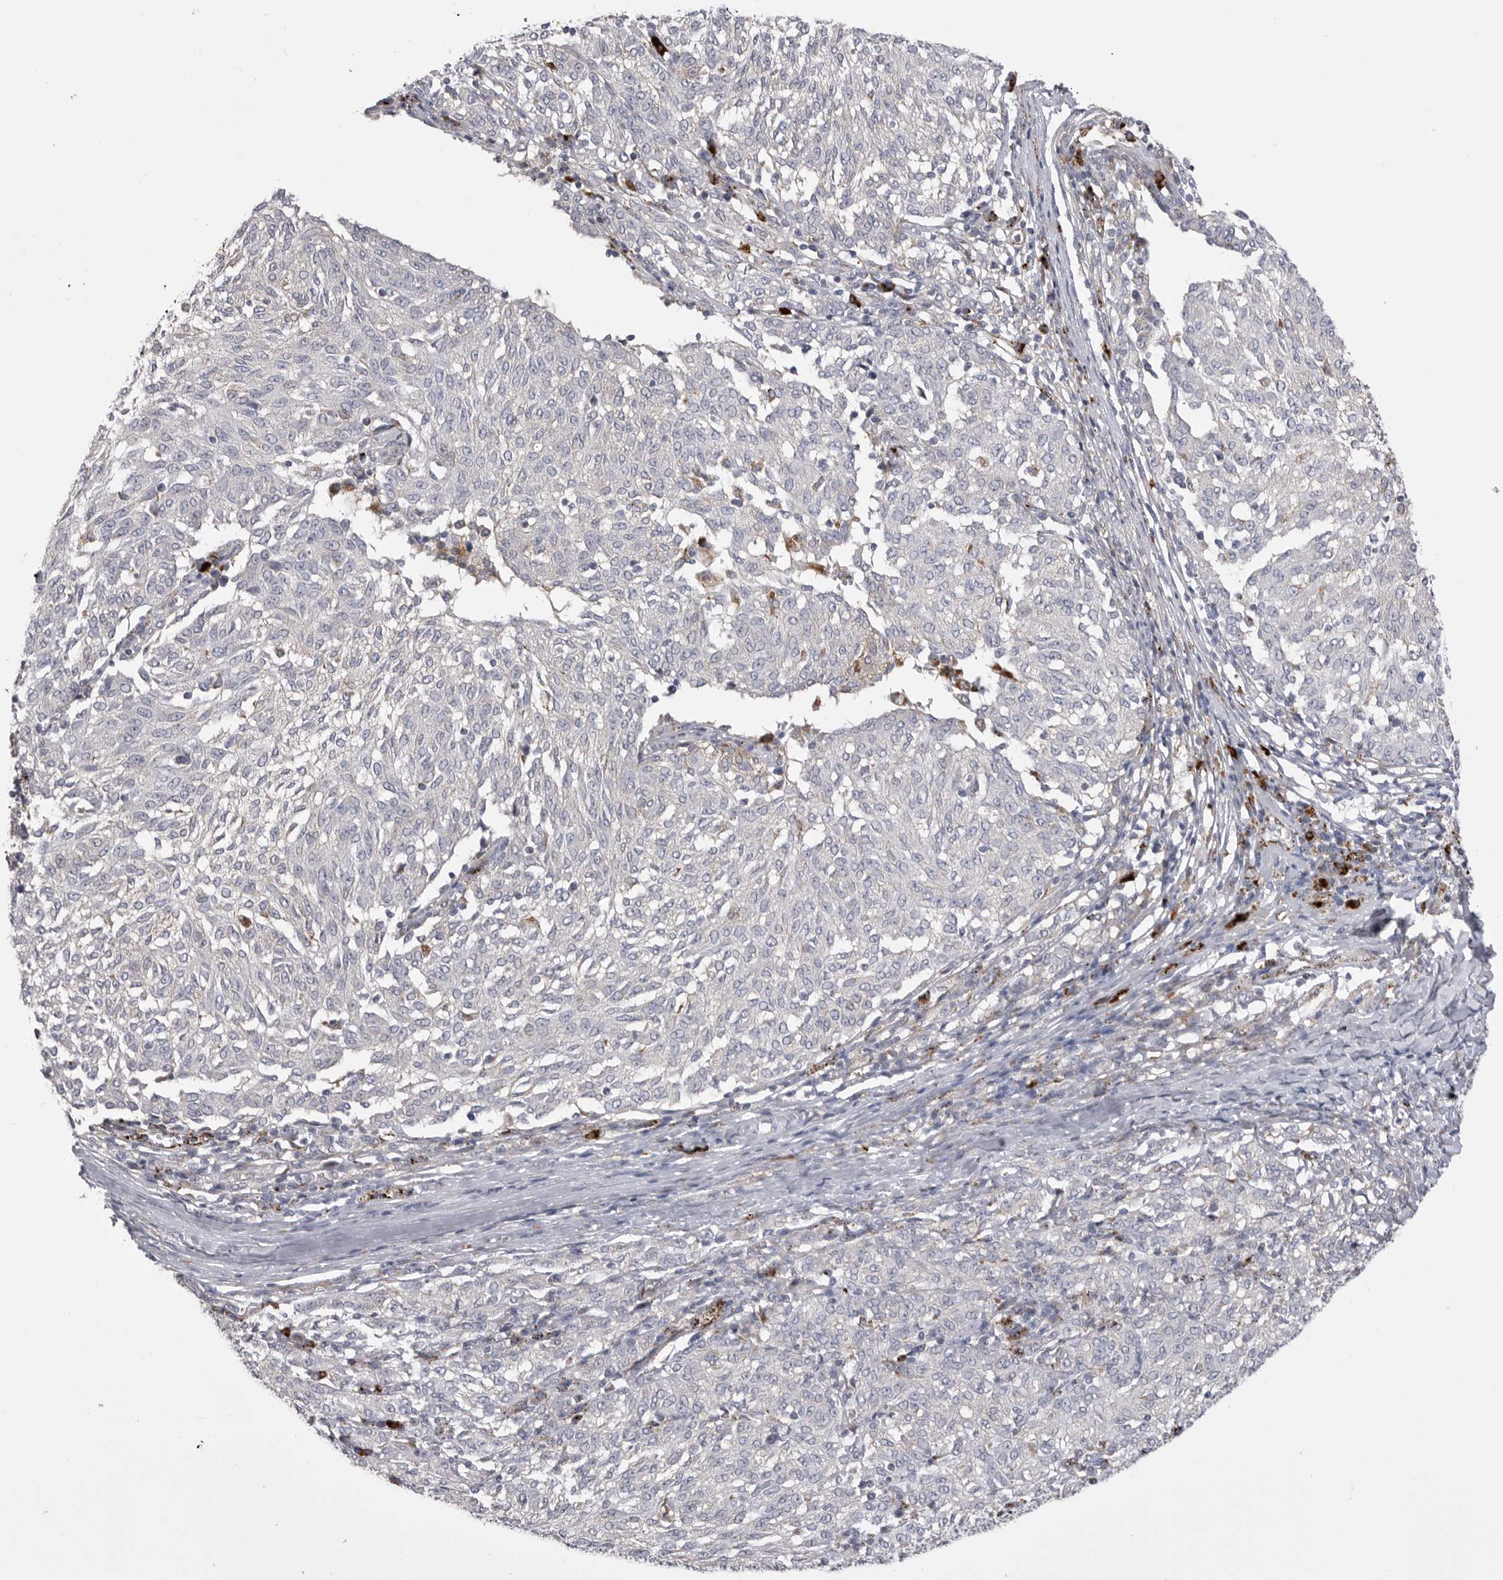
{"staining": {"intensity": "negative", "quantity": "none", "location": "none"}, "tissue": "melanoma", "cell_type": "Tumor cells", "image_type": "cancer", "snomed": [{"axis": "morphology", "description": "Malignant melanoma, NOS"}, {"axis": "topography", "description": "Skin"}], "caption": "High power microscopy micrograph of an IHC histopathology image of malignant melanoma, revealing no significant staining in tumor cells.", "gene": "PSPN", "patient": {"sex": "female", "age": 72}}